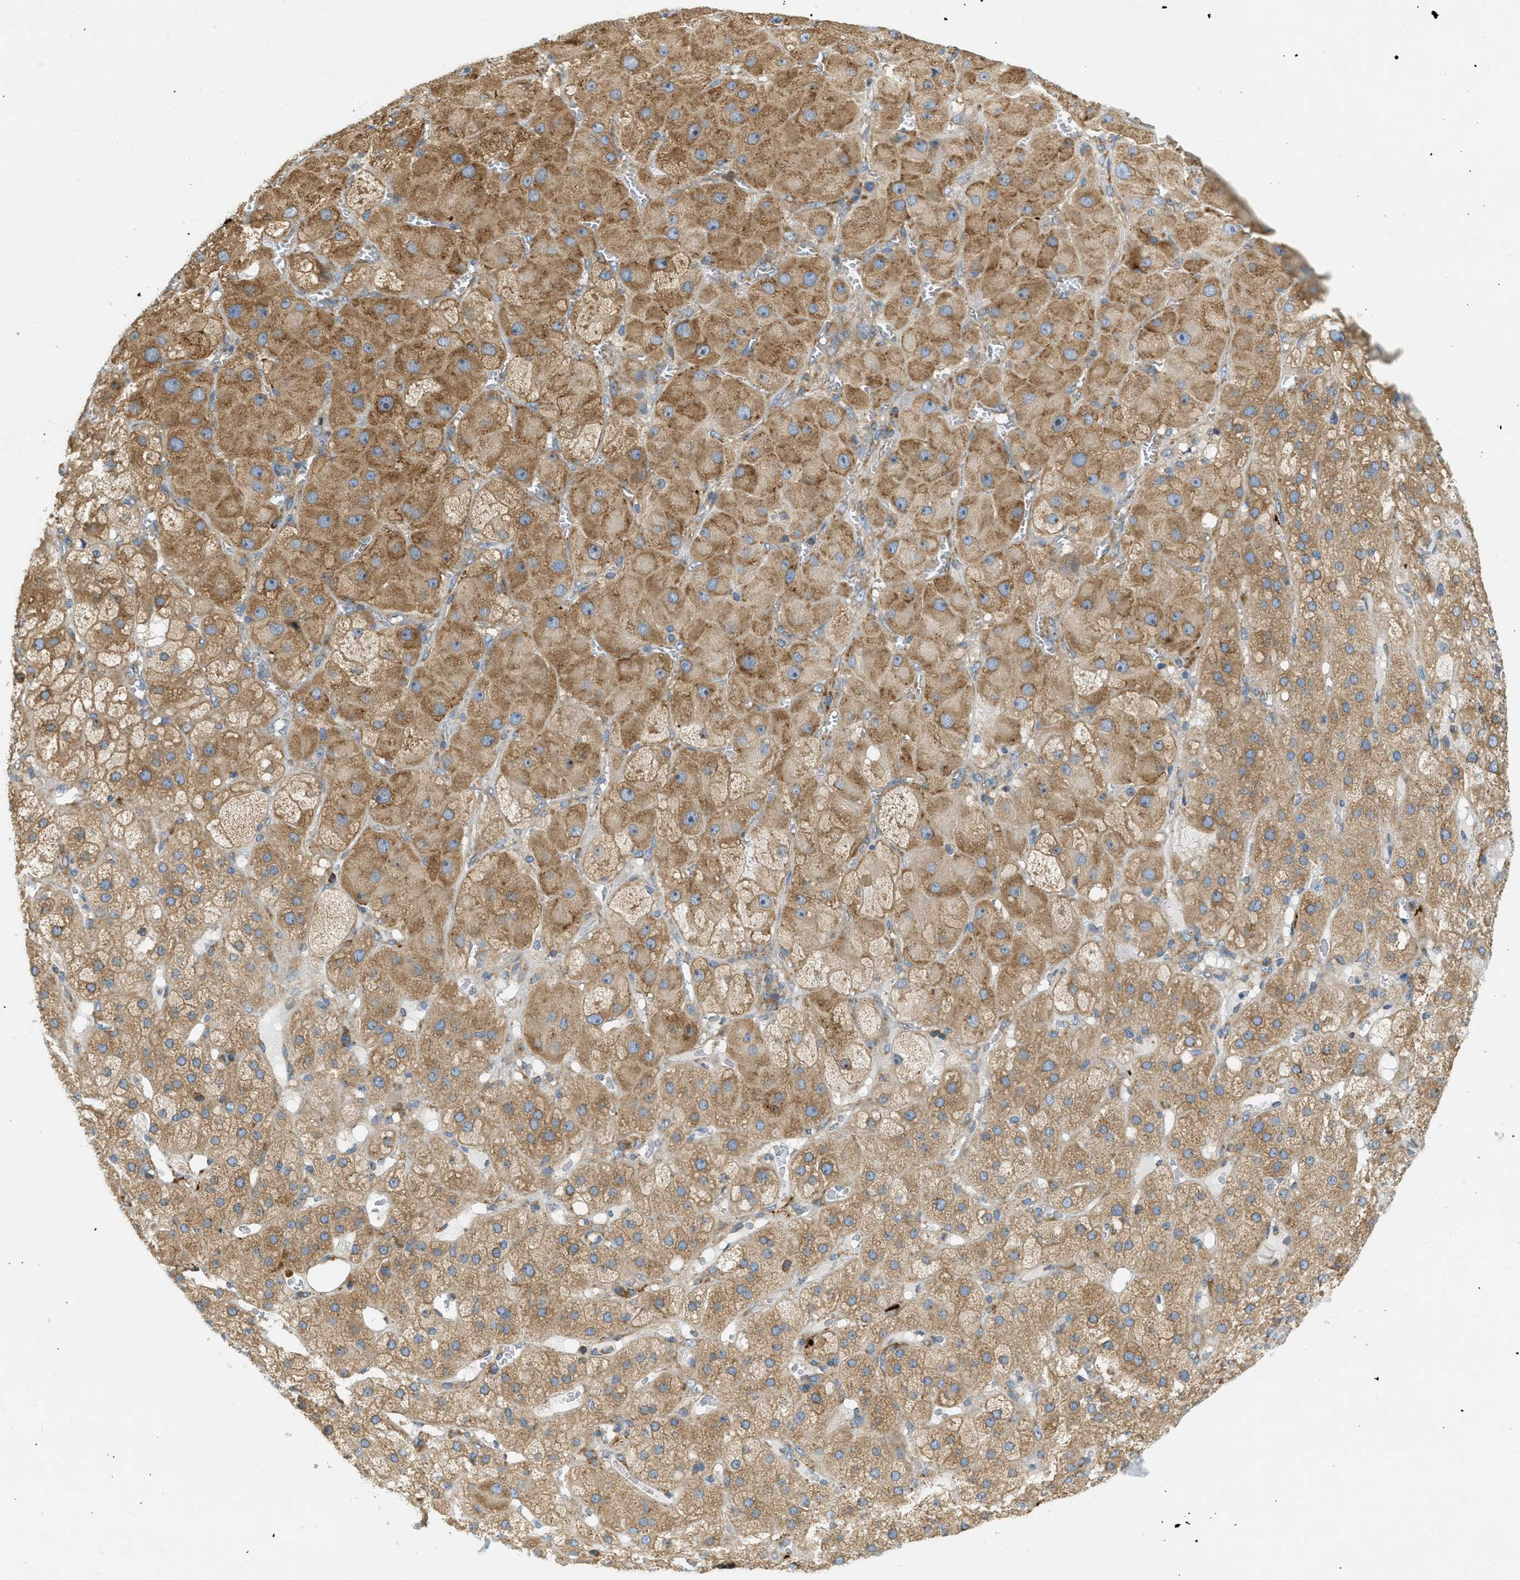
{"staining": {"intensity": "moderate", "quantity": ">75%", "location": "cytoplasmic/membranous"}, "tissue": "adrenal gland", "cell_type": "Glandular cells", "image_type": "normal", "snomed": [{"axis": "morphology", "description": "Normal tissue, NOS"}, {"axis": "topography", "description": "Adrenal gland"}], "caption": "IHC staining of normal adrenal gland, which reveals medium levels of moderate cytoplasmic/membranous expression in approximately >75% of glandular cells indicating moderate cytoplasmic/membranous protein positivity. The staining was performed using DAB (brown) for protein detection and nuclei were counterstained in hematoxylin (blue).", "gene": "ABCF1", "patient": {"sex": "female", "age": 47}}